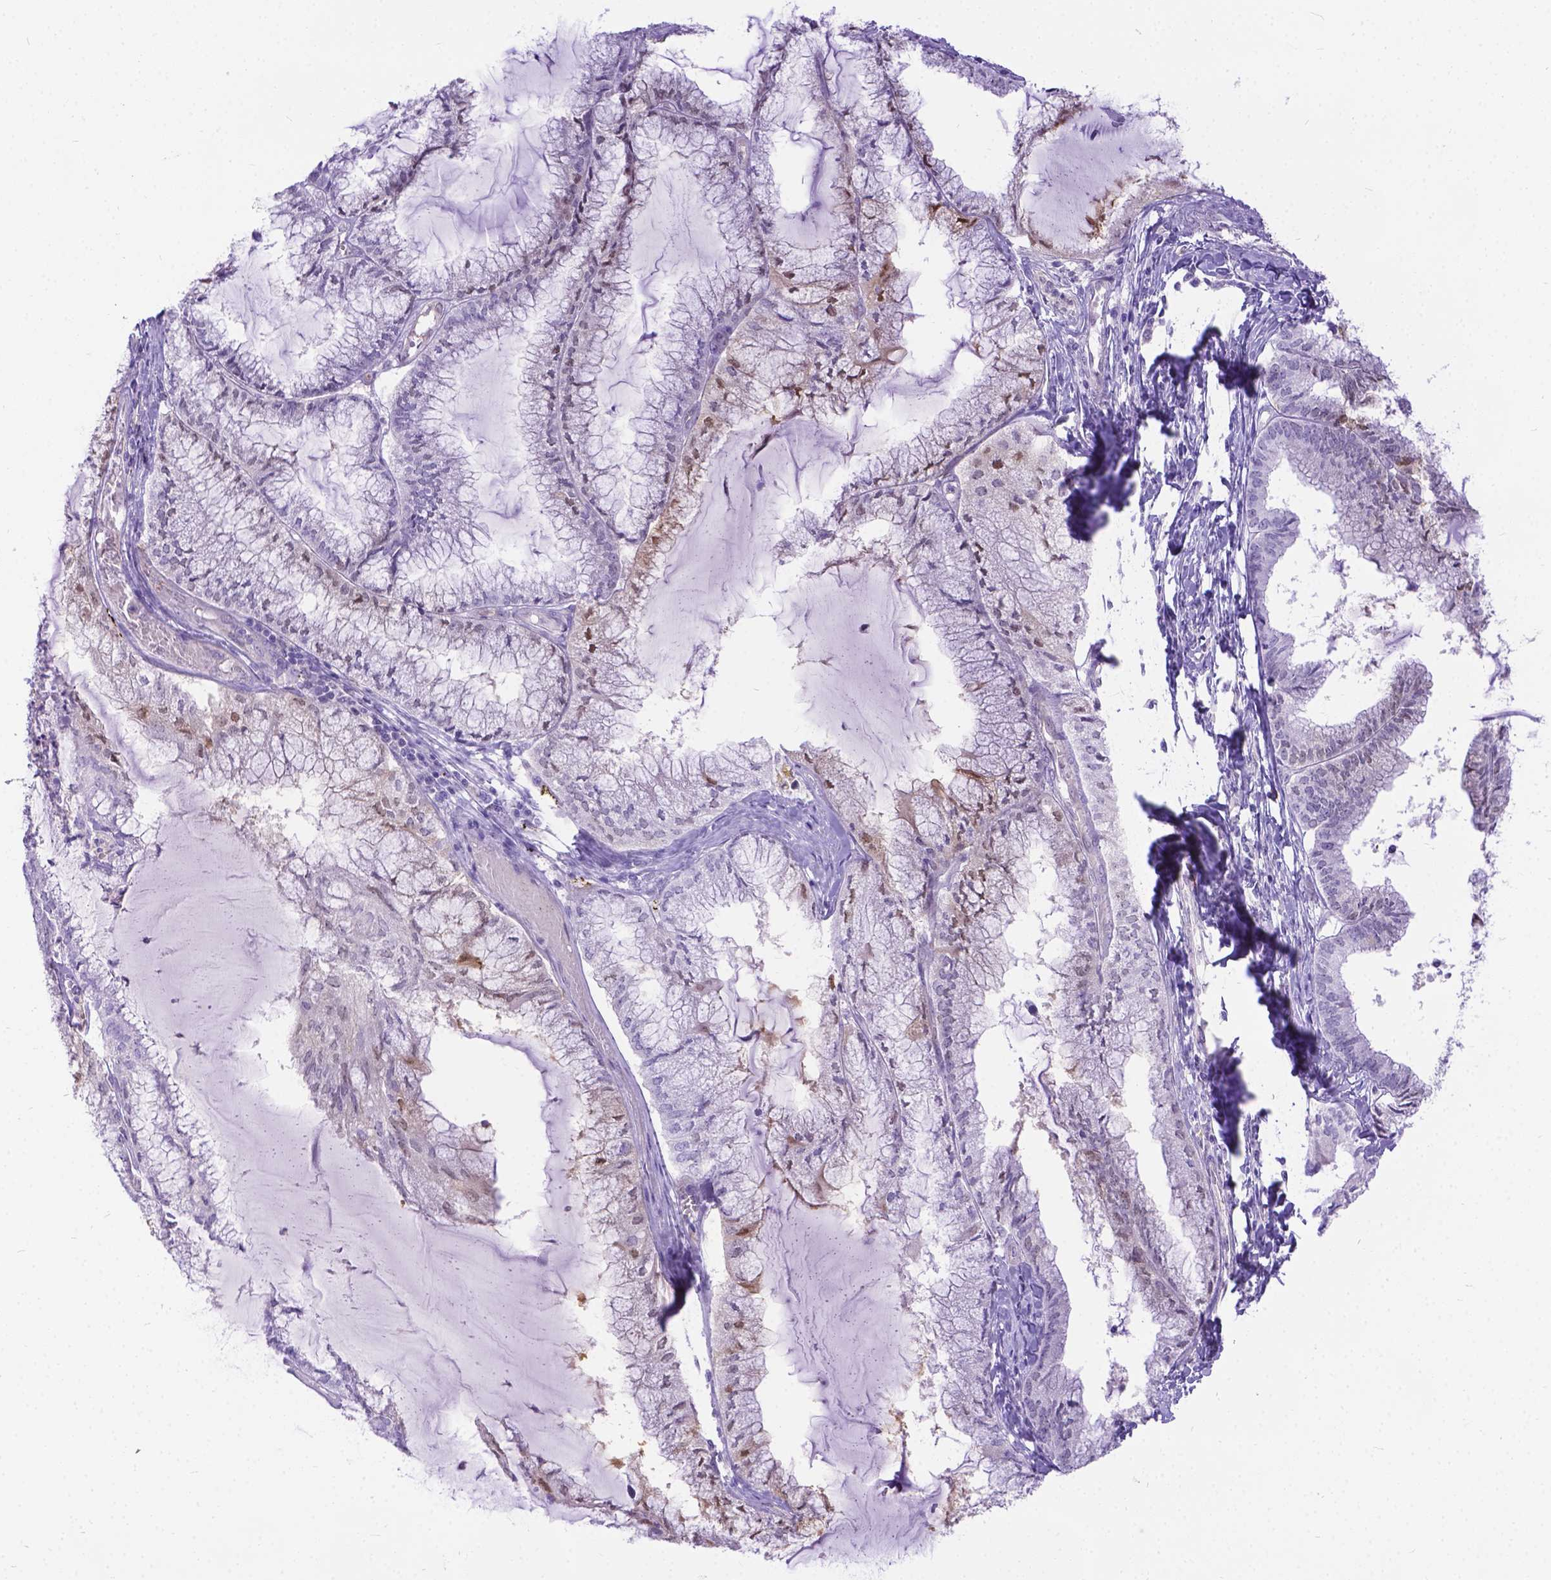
{"staining": {"intensity": "weak", "quantity": "<25%", "location": "nuclear"}, "tissue": "endometrial cancer", "cell_type": "Tumor cells", "image_type": "cancer", "snomed": [{"axis": "morphology", "description": "Carcinoma, NOS"}, {"axis": "topography", "description": "Endometrium"}], "caption": "Immunohistochemical staining of human endometrial cancer (carcinoma) reveals no significant expression in tumor cells.", "gene": "TMEM169", "patient": {"sex": "female", "age": 62}}